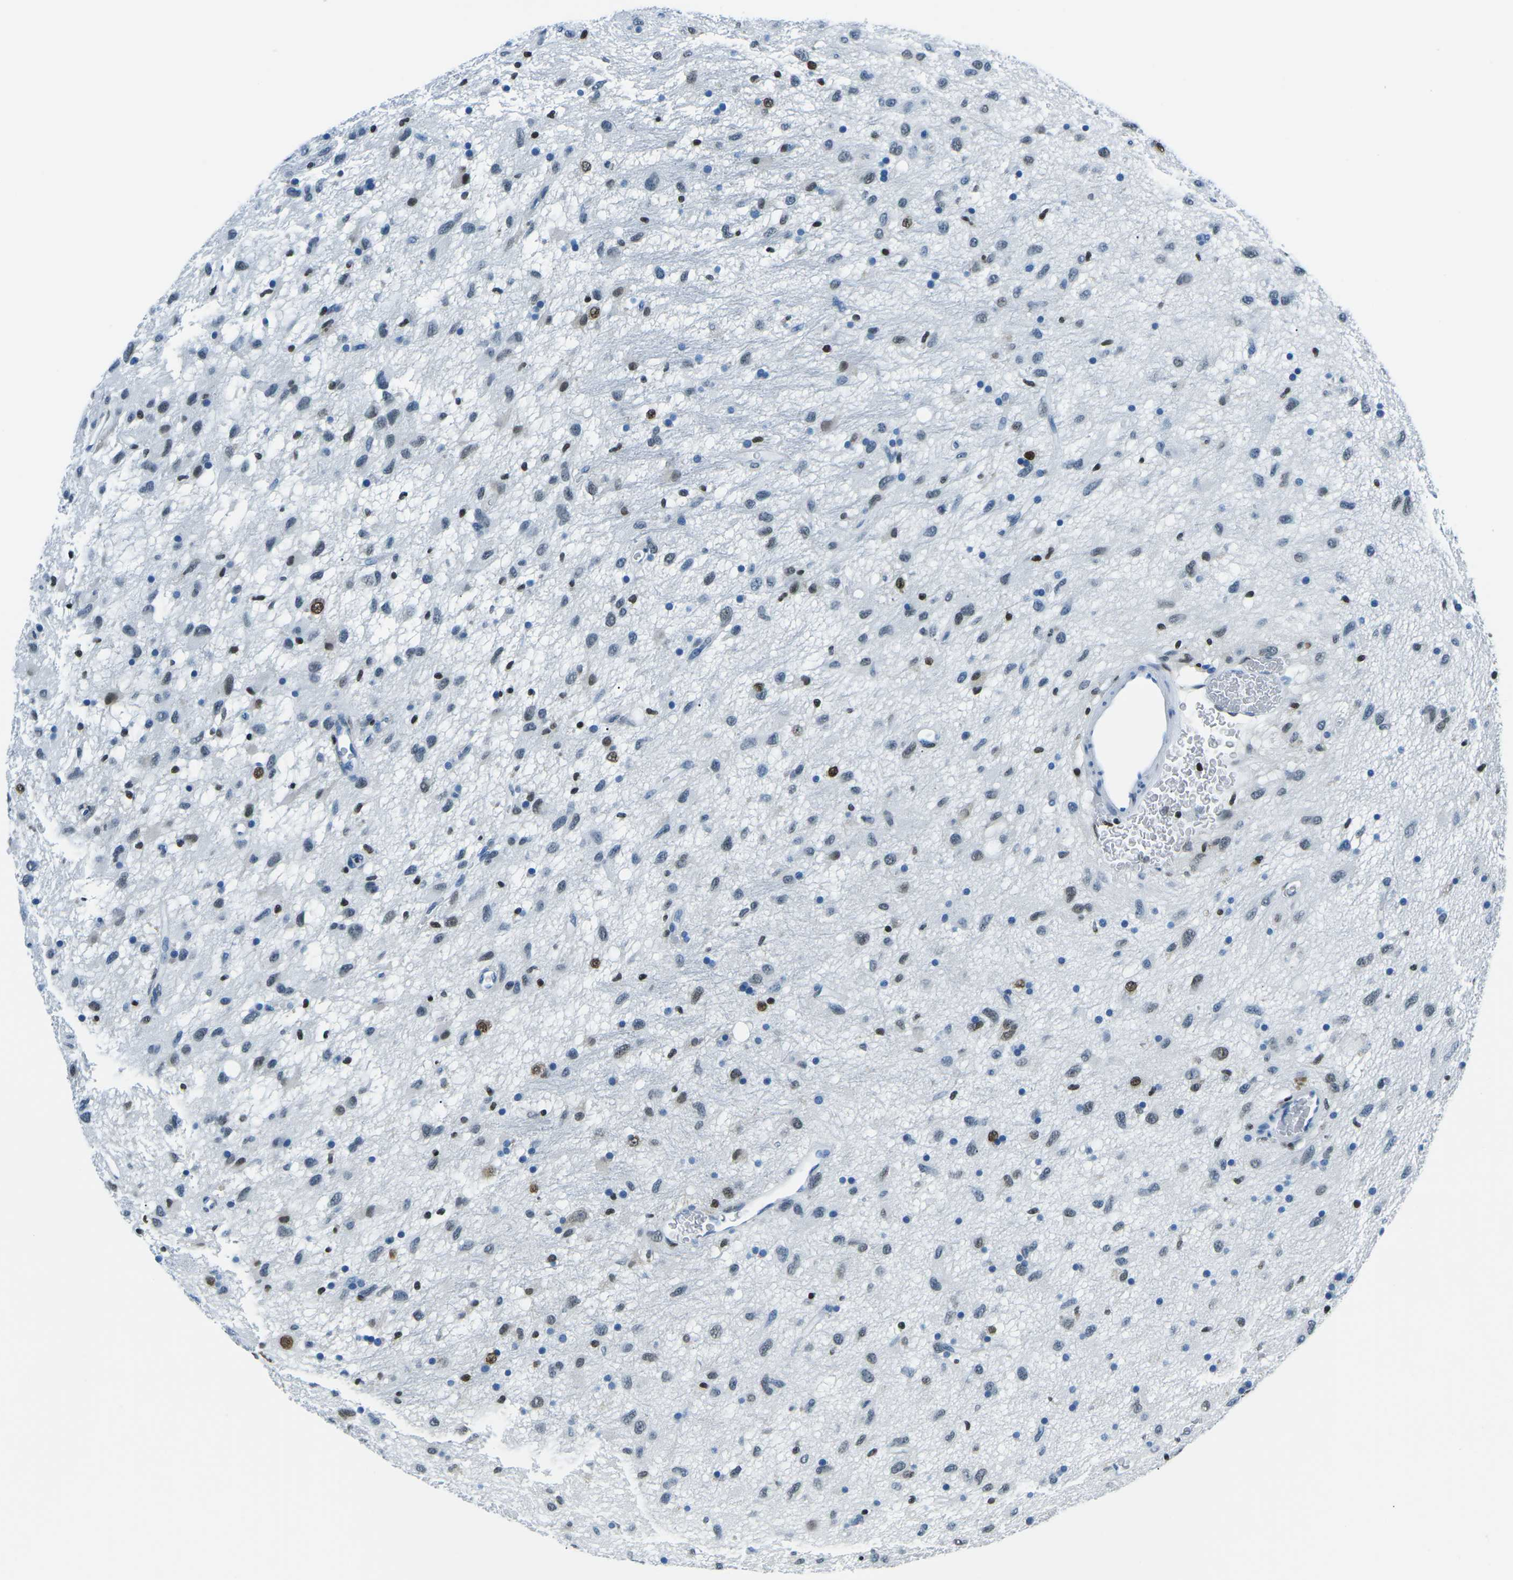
{"staining": {"intensity": "moderate", "quantity": "<25%", "location": "nuclear"}, "tissue": "glioma", "cell_type": "Tumor cells", "image_type": "cancer", "snomed": [{"axis": "morphology", "description": "Glioma, malignant, Low grade"}, {"axis": "topography", "description": "Brain"}], "caption": "Malignant glioma (low-grade) stained with immunohistochemistry demonstrates moderate nuclear staining in approximately <25% of tumor cells.", "gene": "CELF2", "patient": {"sex": "male", "age": 77}}